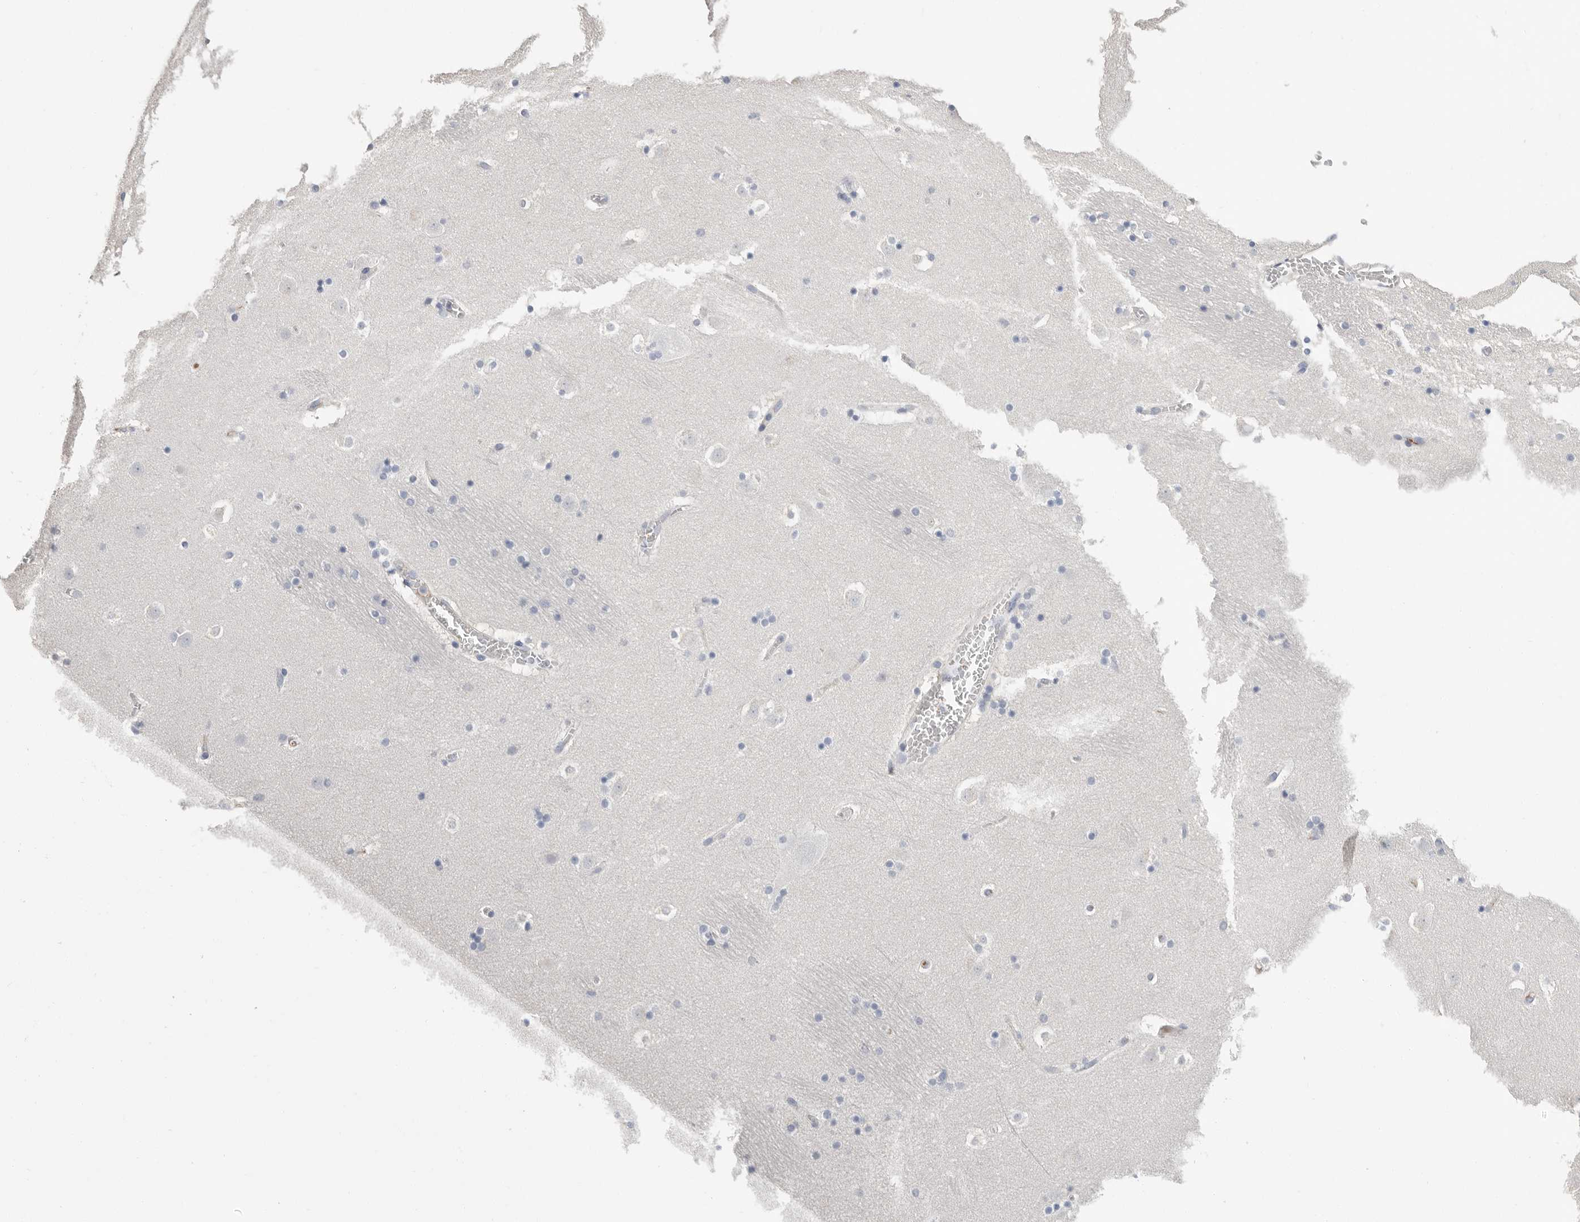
{"staining": {"intensity": "negative", "quantity": "none", "location": "none"}, "tissue": "caudate", "cell_type": "Glial cells", "image_type": "normal", "snomed": [{"axis": "morphology", "description": "Normal tissue, NOS"}, {"axis": "topography", "description": "Lateral ventricle wall"}], "caption": "This micrograph is of benign caudate stained with immunohistochemistry to label a protein in brown with the nuclei are counter-stained blue. There is no staining in glial cells. The staining was performed using DAB (3,3'-diaminobenzidine) to visualize the protein expression in brown, while the nuclei were stained in blue with hematoxylin (Magnification: 20x).", "gene": "APOA2", "patient": {"sex": "male", "age": 45}}